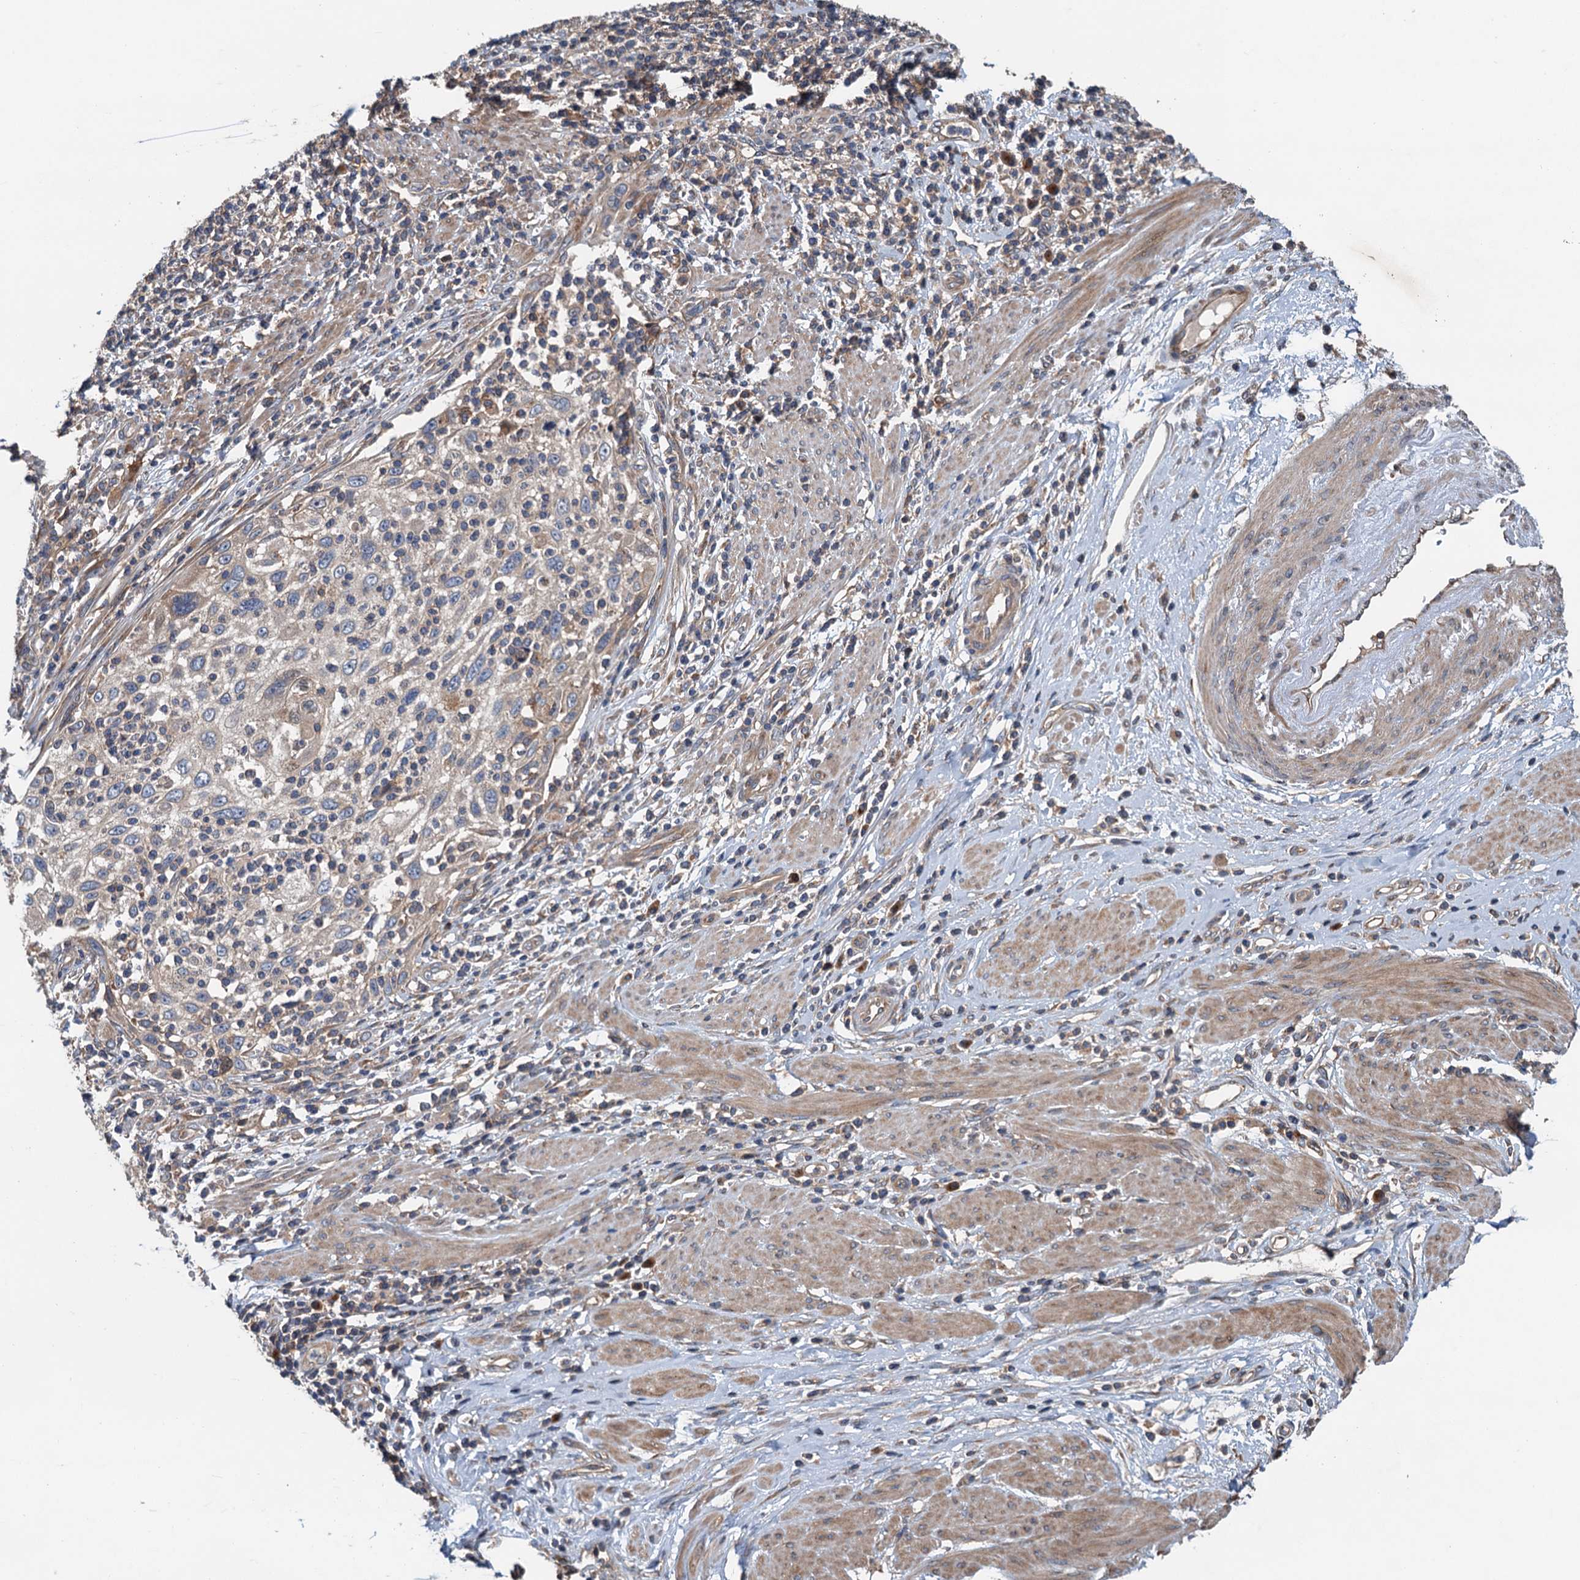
{"staining": {"intensity": "weak", "quantity": ">75%", "location": "cytoplasmic/membranous"}, "tissue": "cervical cancer", "cell_type": "Tumor cells", "image_type": "cancer", "snomed": [{"axis": "morphology", "description": "Squamous cell carcinoma, NOS"}, {"axis": "topography", "description": "Cervix"}], "caption": "The image demonstrates immunohistochemical staining of cervical cancer. There is weak cytoplasmic/membranous expression is appreciated in about >75% of tumor cells. (Brightfield microscopy of DAB IHC at high magnification).", "gene": "COG3", "patient": {"sex": "female", "age": 70}}